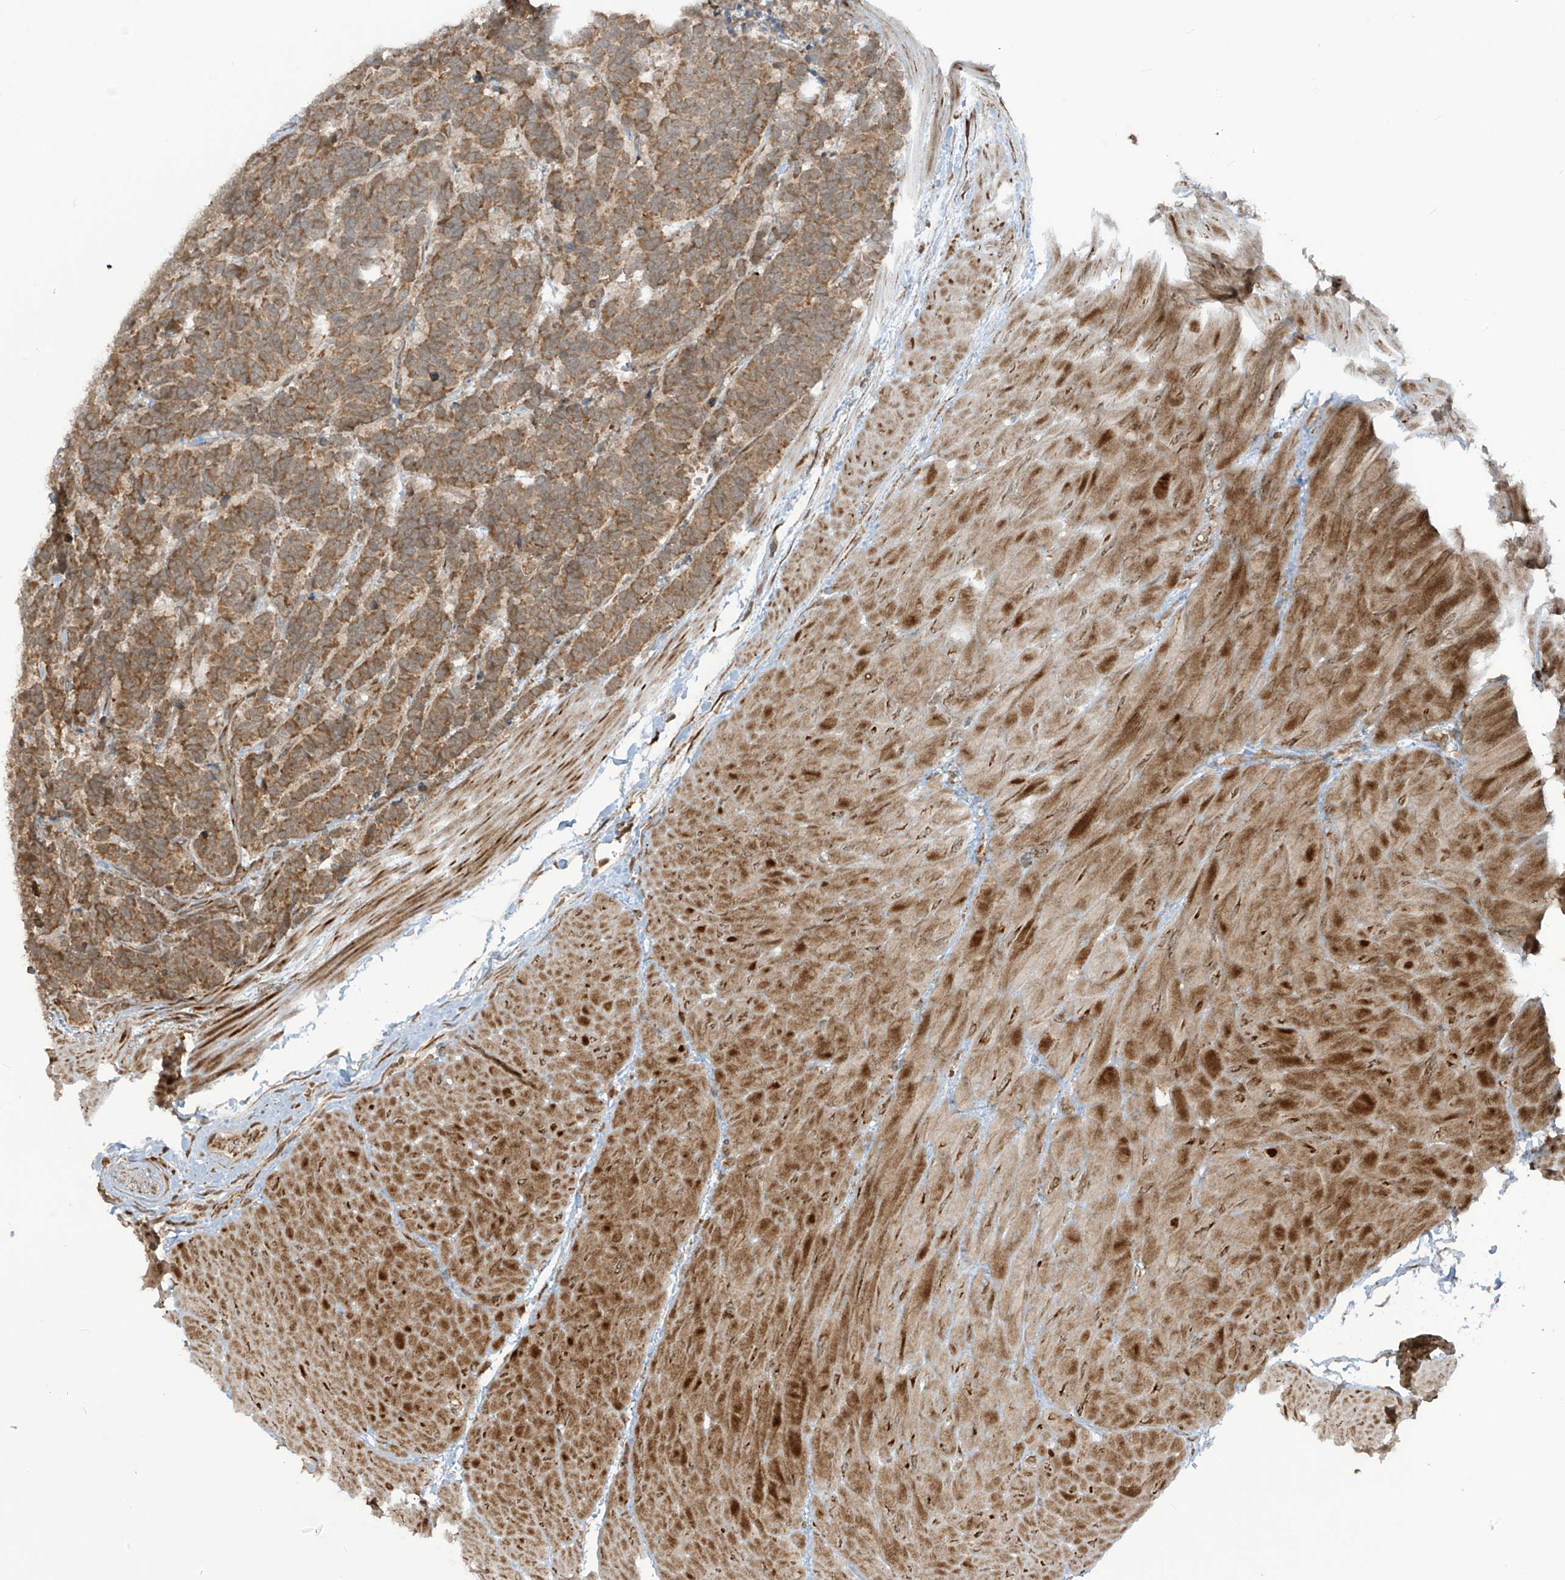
{"staining": {"intensity": "moderate", "quantity": ">75%", "location": "cytoplasmic/membranous"}, "tissue": "carcinoid", "cell_type": "Tumor cells", "image_type": "cancer", "snomed": [{"axis": "morphology", "description": "Carcinoma, NOS"}, {"axis": "morphology", "description": "Carcinoid, malignant, NOS"}, {"axis": "topography", "description": "Urinary bladder"}], "caption": "Carcinoid was stained to show a protein in brown. There is medium levels of moderate cytoplasmic/membranous positivity in approximately >75% of tumor cells.", "gene": "TRIM67", "patient": {"sex": "male", "age": 57}}